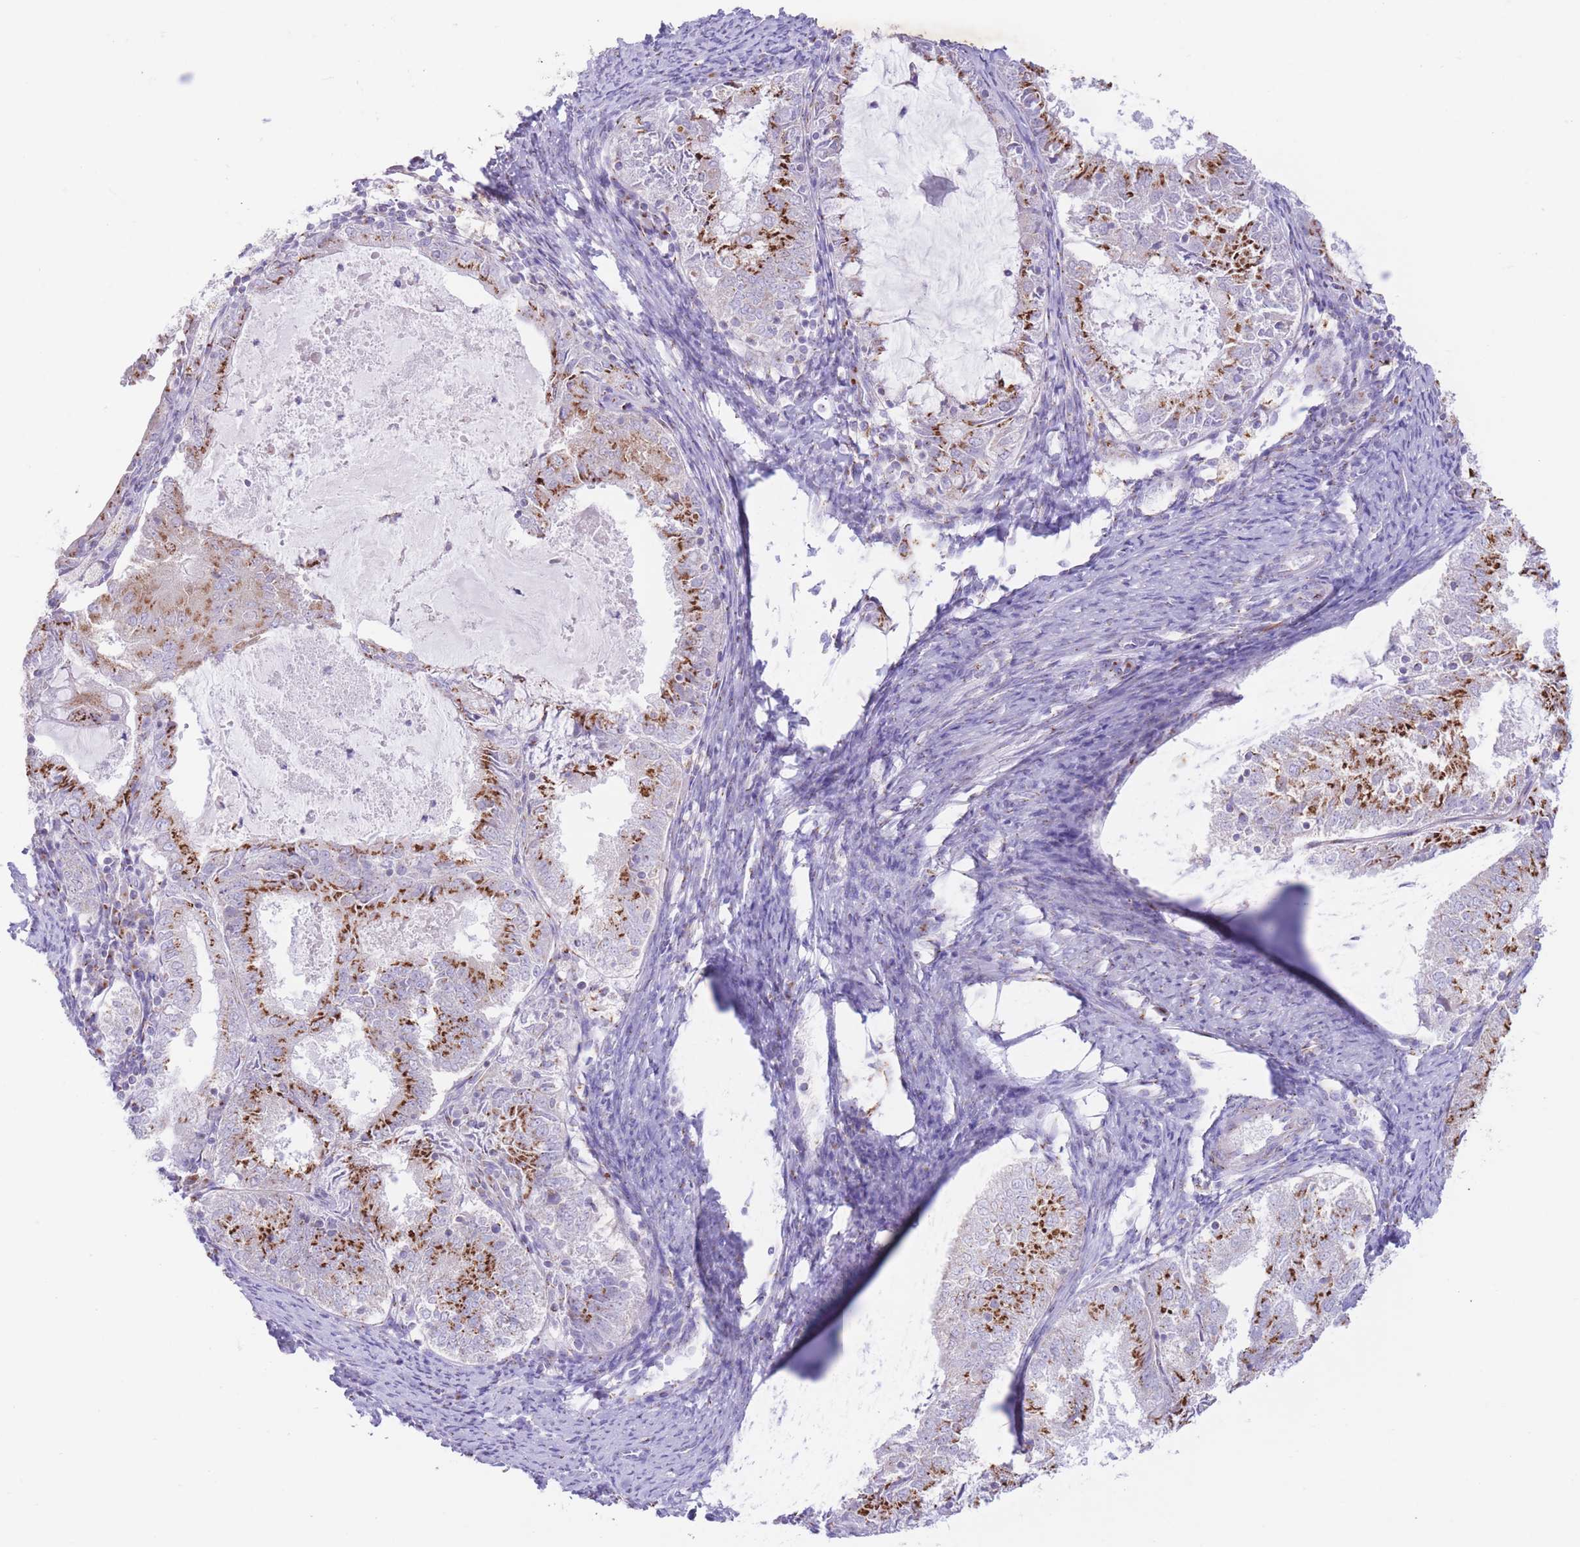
{"staining": {"intensity": "strong", "quantity": ">75%", "location": "cytoplasmic/membranous"}, "tissue": "endometrial cancer", "cell_type": "Tumor cells", "image_type": "cancer", "snomed": [{"axis": "morphology", "description": "Adenocarcinoma, NOS"}, {"axis": "topography", "description": "Endometrium"}], "caption": "The photomicrograph reveals immunohistochemical staining of endometrial cancer. There is strong cytoplasmic/membranous positivity is seen in approximately >75% of tumor cells.", "gene": "MPND", "patient": {"sex": "female", "age": 57}}